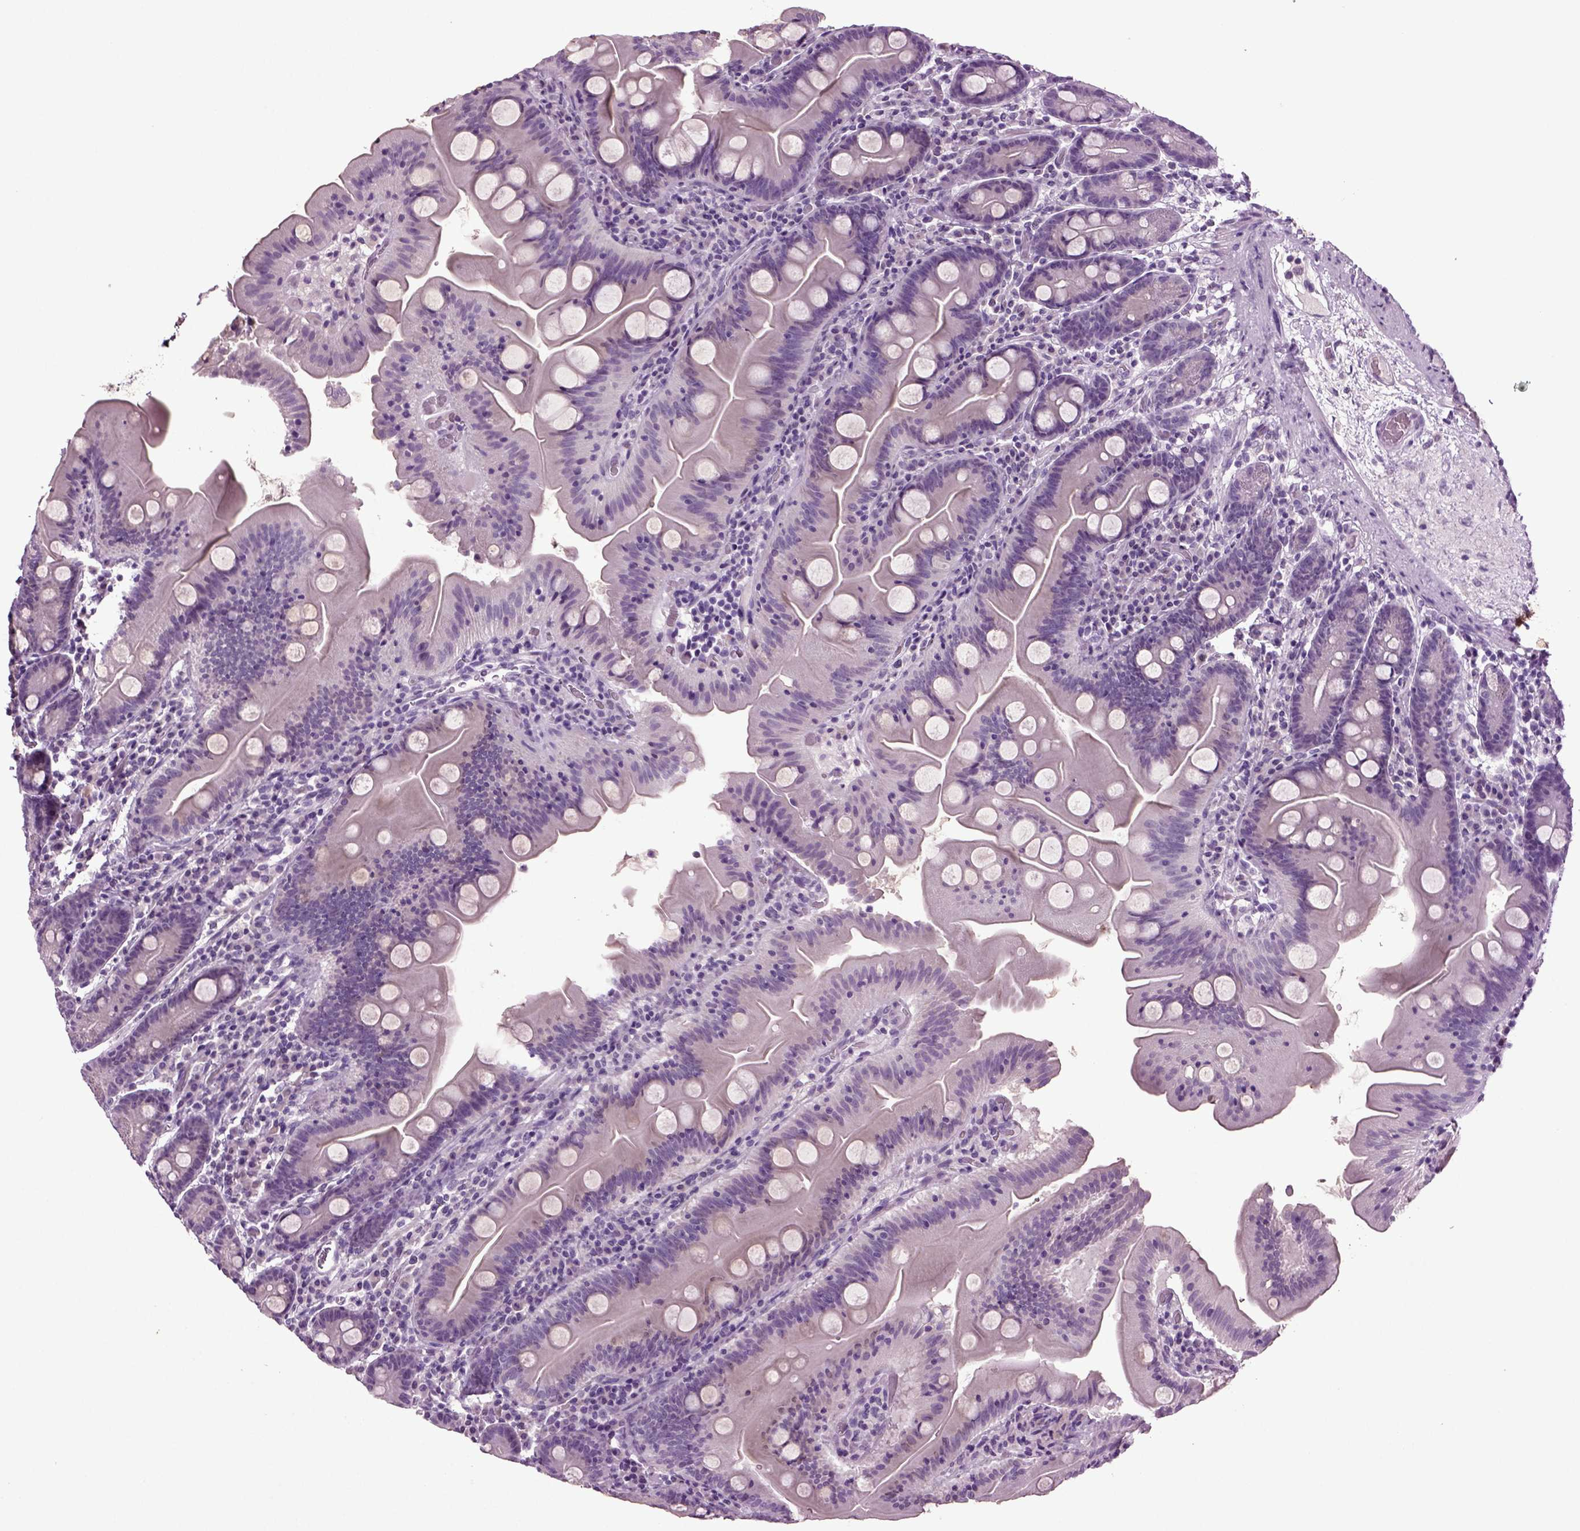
{"staining": {"intensity": "negative", "quantity": "none", "location": "none"}, "tissue": "small intestine", "cell_type": "Glandular cells", "image_type": "normal", "snomed": [{"axis": "morphology", "description": "Normal tissue, NOS"}, {"axis": "topography", "description": "Small intestine"}], "caption": "Immunohistochemistry (IHC) photomicrograph of normal small intestine: small intestine stained with DAB displays no significant protein expression in glandular cells.", "gene": "SLC17A6", "patient": {"sex": "male", "age": 37}}